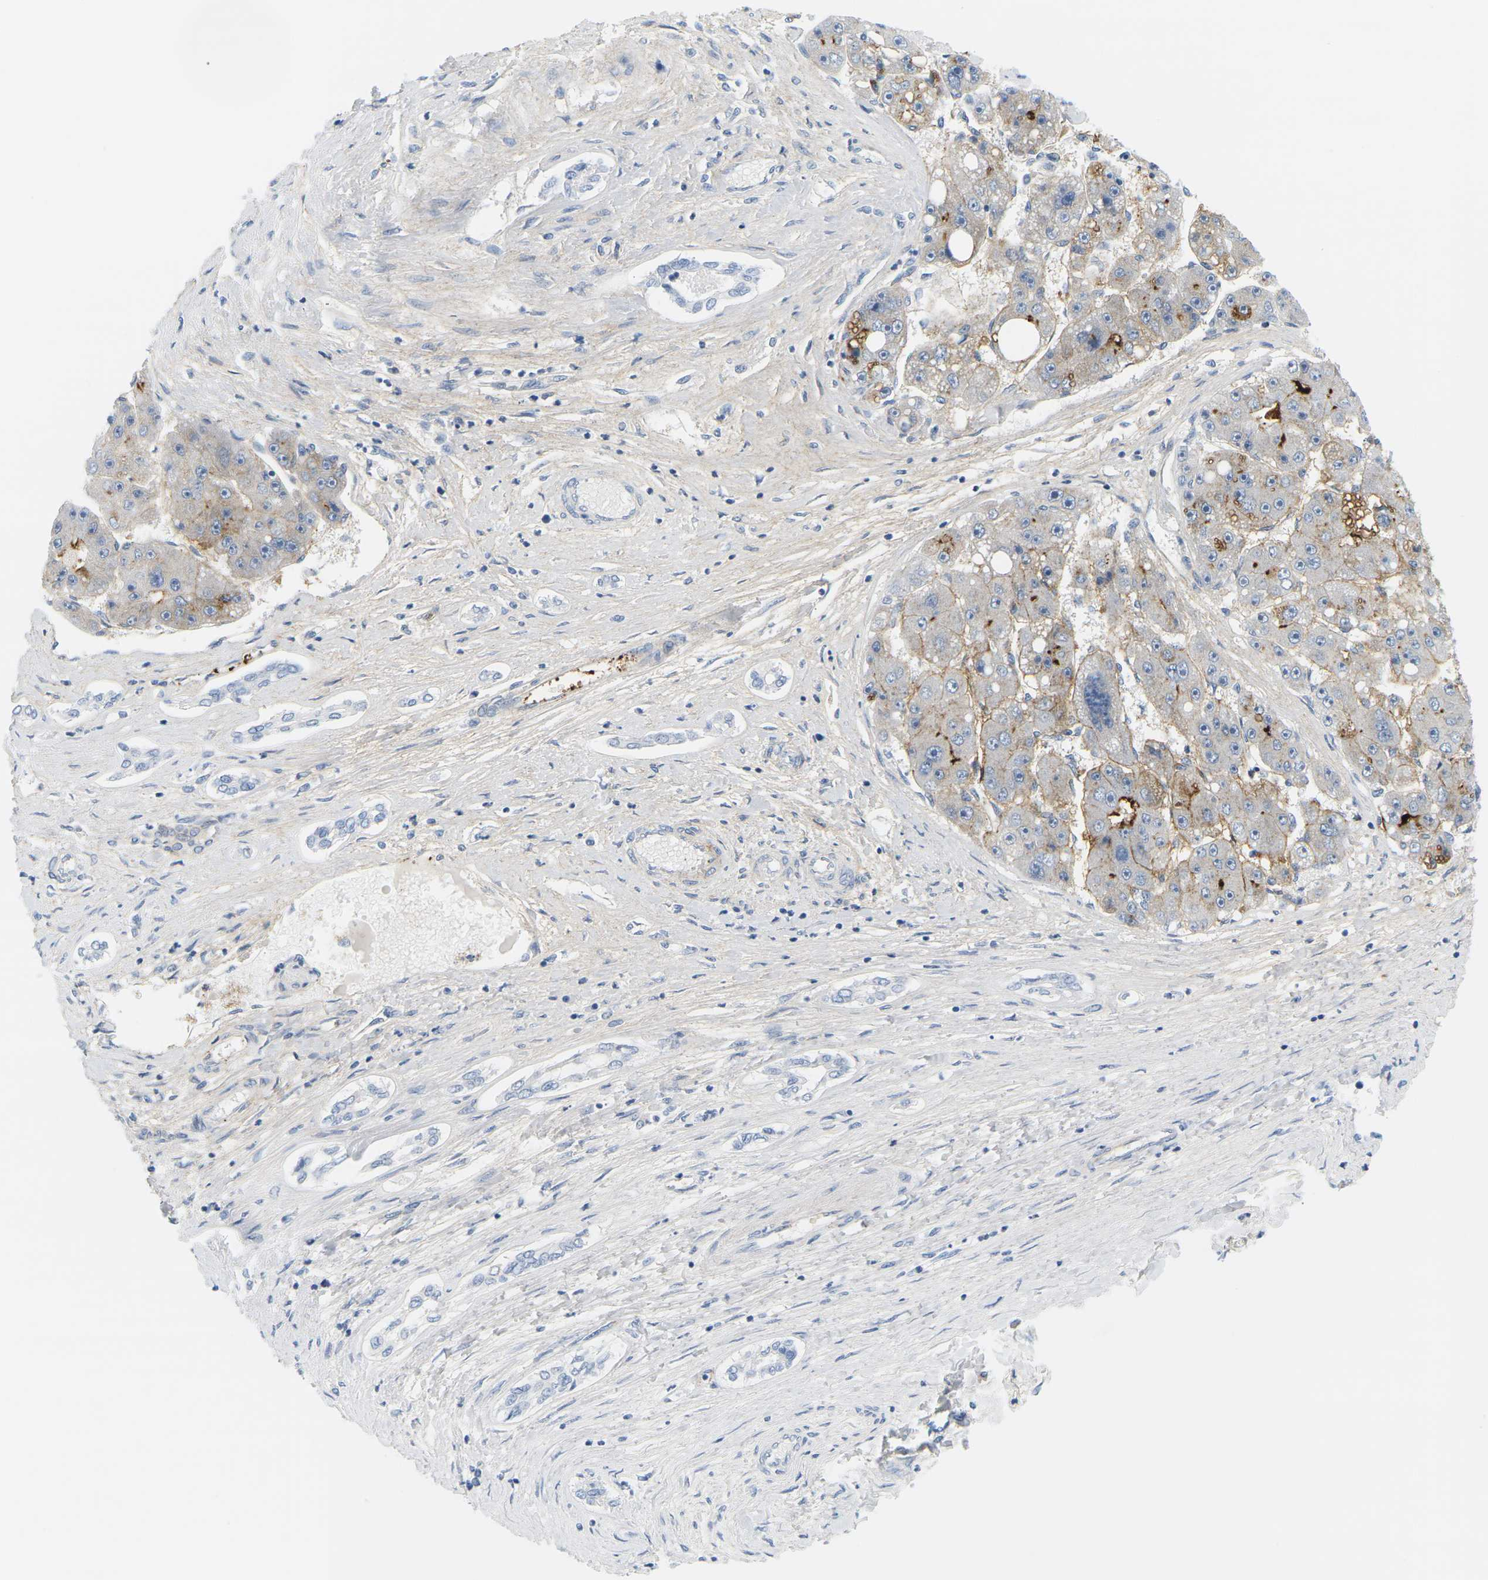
{"staining": {"intensity": "moderate", "quantity": "25%-75%", "location": "cytoplasmic/membranous"}, "tissue": "liver cancer", "cell_type": "Tumor cells", "image_type": "cancer", "snomed": [{"axis": "morphology", "description": "Carcinoma, Hepatocellular, NOS"}, {"axis": "topography", "description": "Liver"}], "caption": "IHC photomicrograph of neoplastic tissue: liver hepatocellular carcinoma stained using immunohistochemistry demonstrates medium levels of moderate protein expression localized specifically in the cytoplasmic/membranous of tumor cells, appearing as a cytoplasmic/membranous brown color.", "gene": "APOB", "patient": {"sex": "female", "age": 61}}